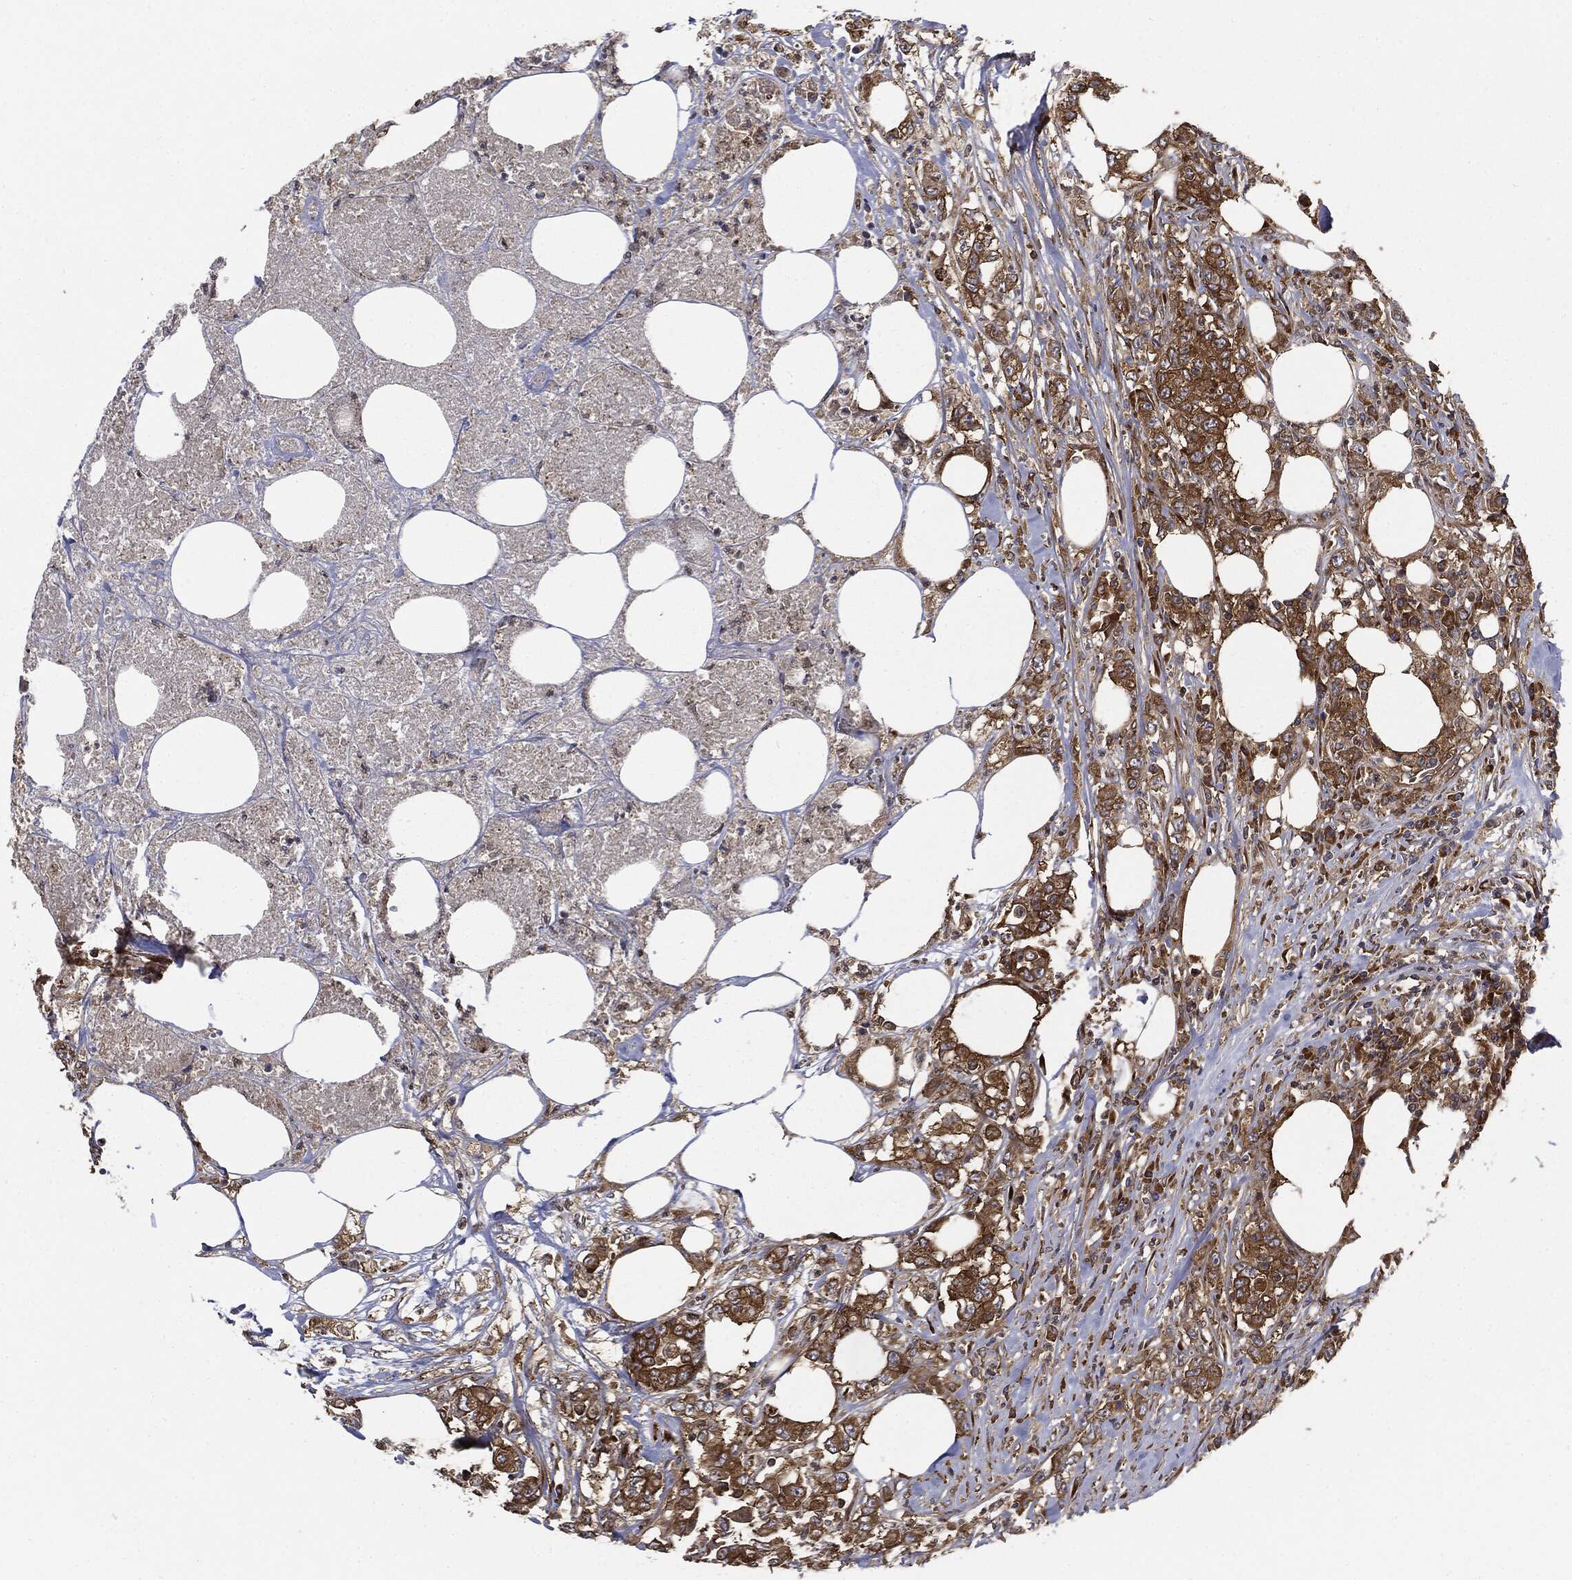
{"staining": {"intensity": "moderate", "quantity": ">75%", "location": "cytoplasmic/membranous"}, "tissue": "colorectal cancer", "cell_type": "Tumor cells", "image_type": "cancer", "snomed": [{"axis": "morphology", "description": "Adenocarcinoma, NOS"}, {"axis": "topography", "description": "Colon"}], "caption": "A high-resolution photomicrograph shows IHC staining of colorectal cancer, which demonstrates moderate cytoplasmic/membranous expression in about >75% of tumor cells. (Stains: DAB (3,3'-diaminobenzidine) in brown, nuclei in blue, Microscopy: brightfield microscopy at high magnification).", "gene": "EIF2AK2", "patient": {"sex": "female", "age": 48}}